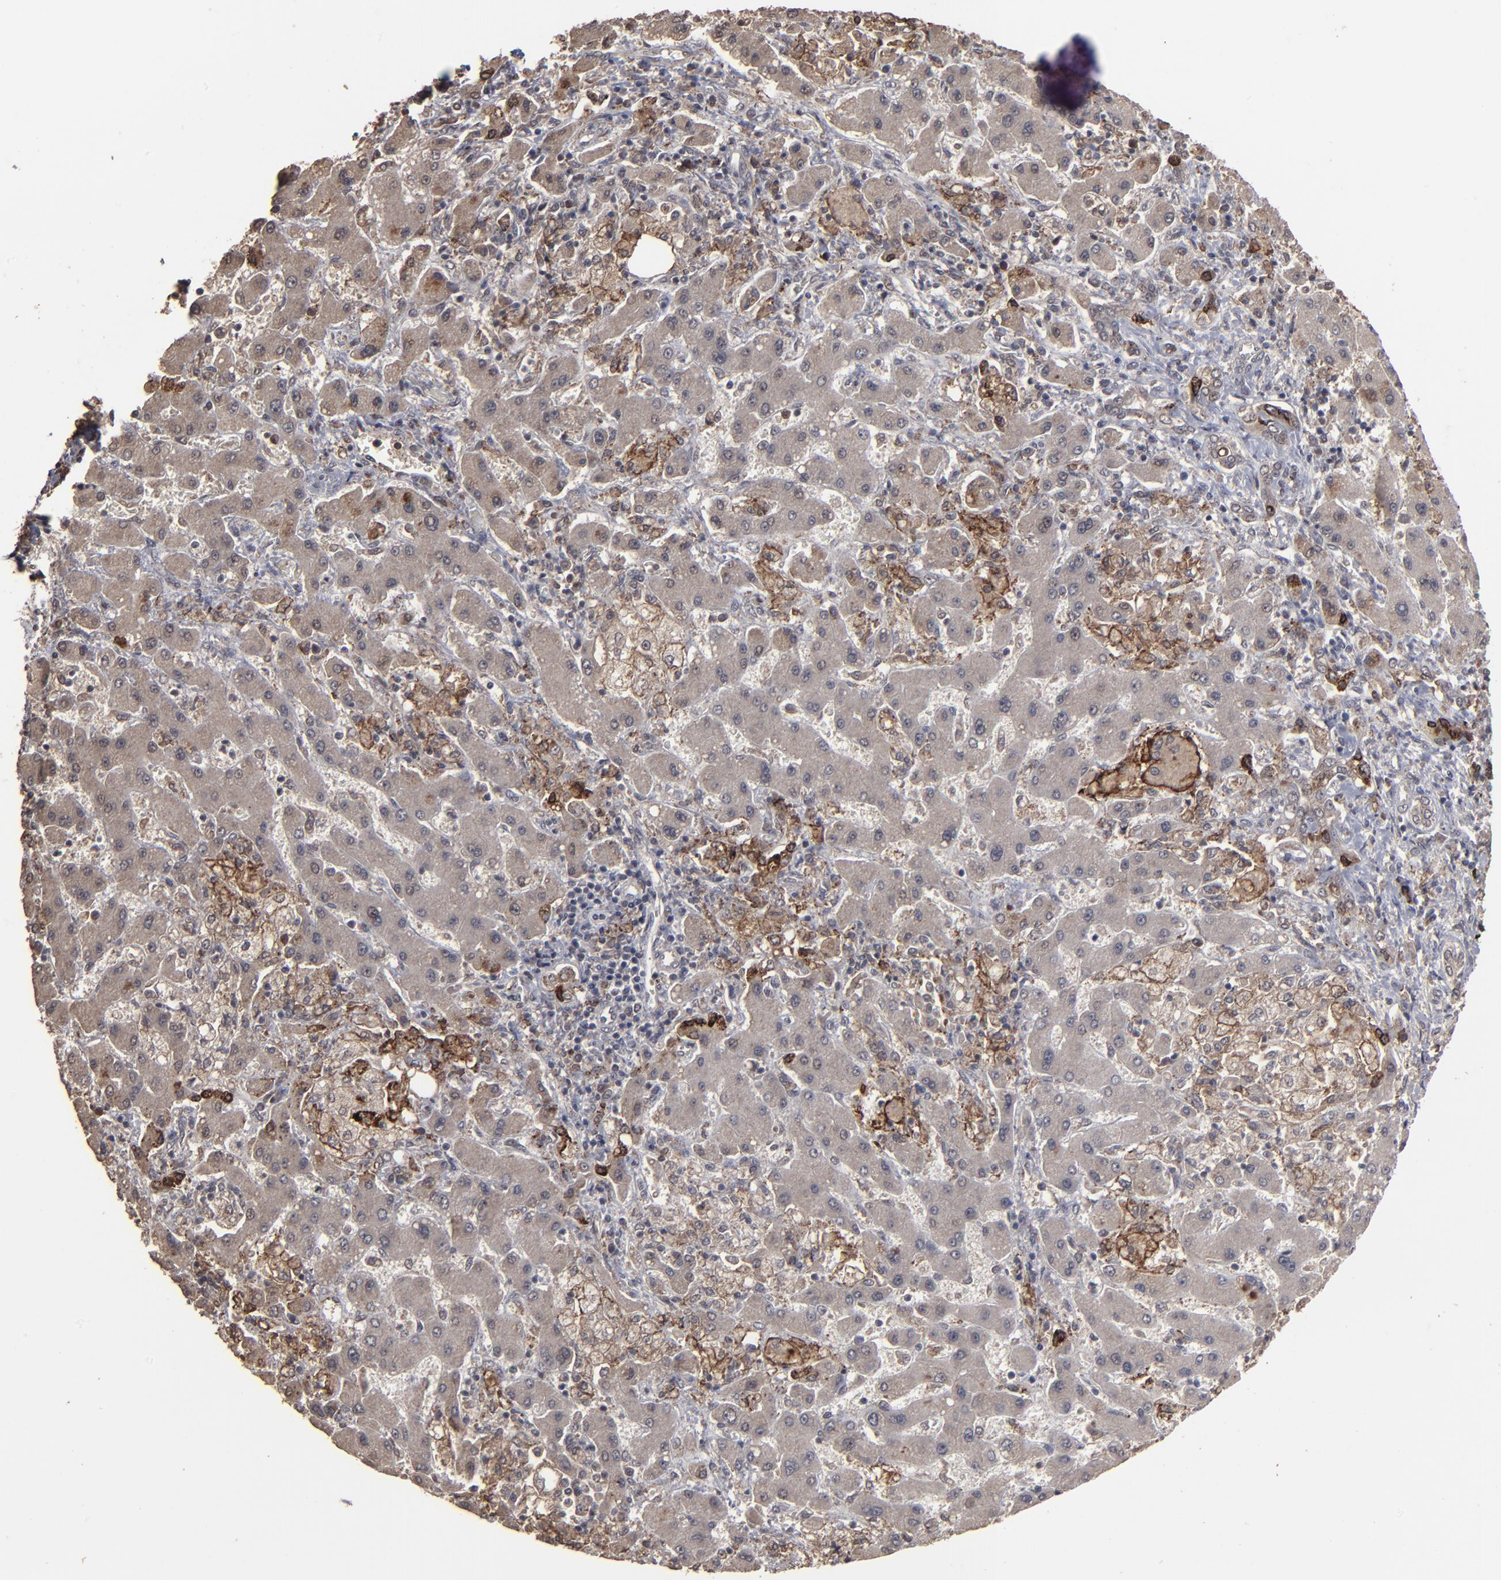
{"staining": {"intensity": "moderate", "quantity": "25%-75%", "location": "cytoplasmic/membranous"}, "tissue": "liver cancer", "cell_type": "Tumor cells", "image_type": "cancer", "snomed": [{"axis": "morphology", "description": "Cholangiocarcinoma"}, {"axis": "topography", "description": "Liver"}], "caption": "Tumor cells reveal medium levels of moderate cytoplasmic/membranous staining in approximately 25%-75% of cells in liver cancer.", "gene": "SLC22A17", "patient": {"sex": "male", "age": 50}}